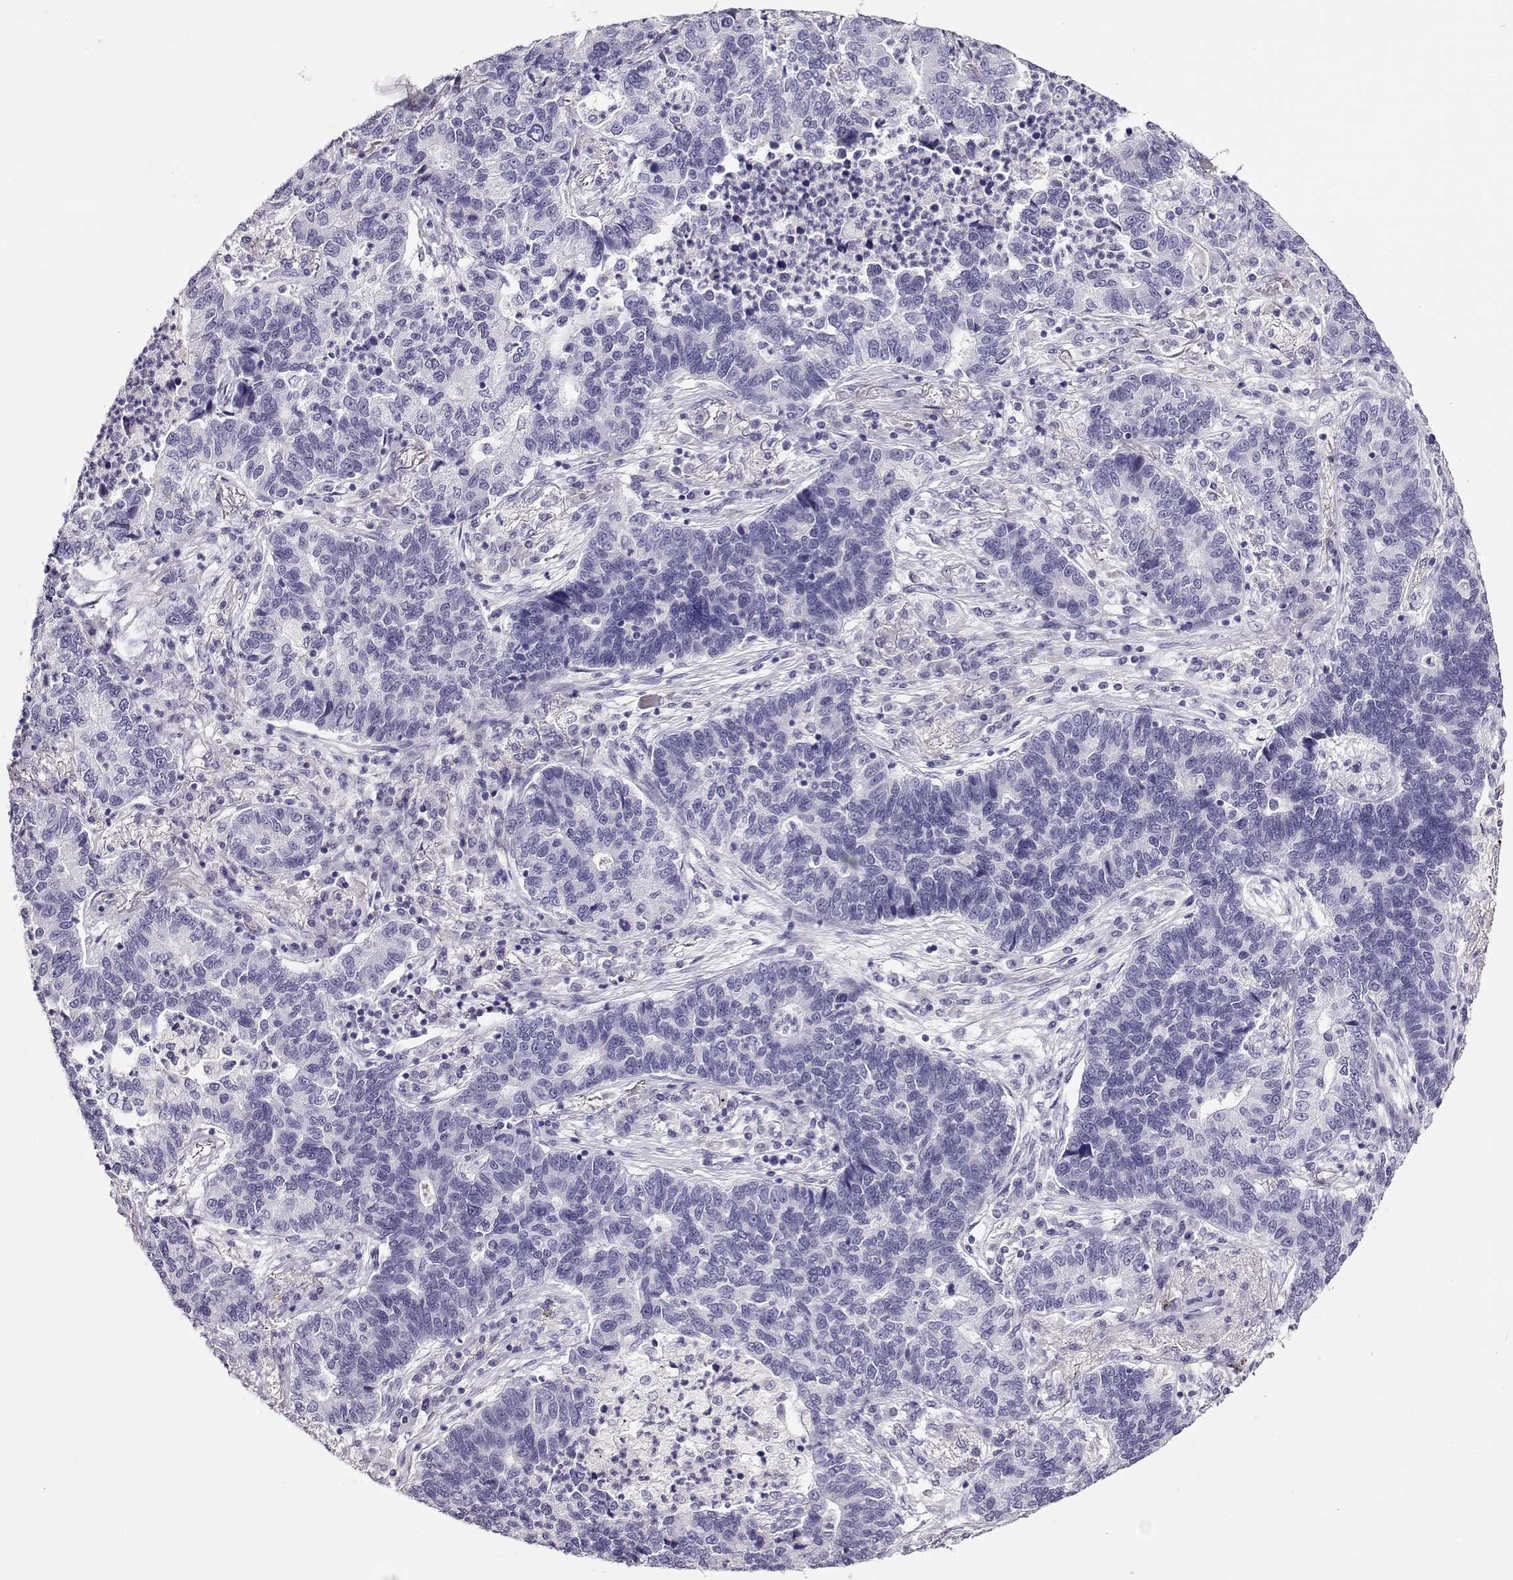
{"staining": {"intensity": "negative", "quantity": "none", "location": "none"}, "tissue": "lung cancer", "cell_type": "Tumor cells", "image_type": "cancer", "snomed": [{"axis": "morphology", "description": "Adenocarcinoma, NOS"}, {"axis": "topography", "description": "Lung"}], "caption": "Lung cancer (adenocarcinoma) stained for a protein using immunohistochemistry (IHC) displays no staining tumor cells.", "gene": "RBM44", "patient": {"sex": "female", "age": 57}}